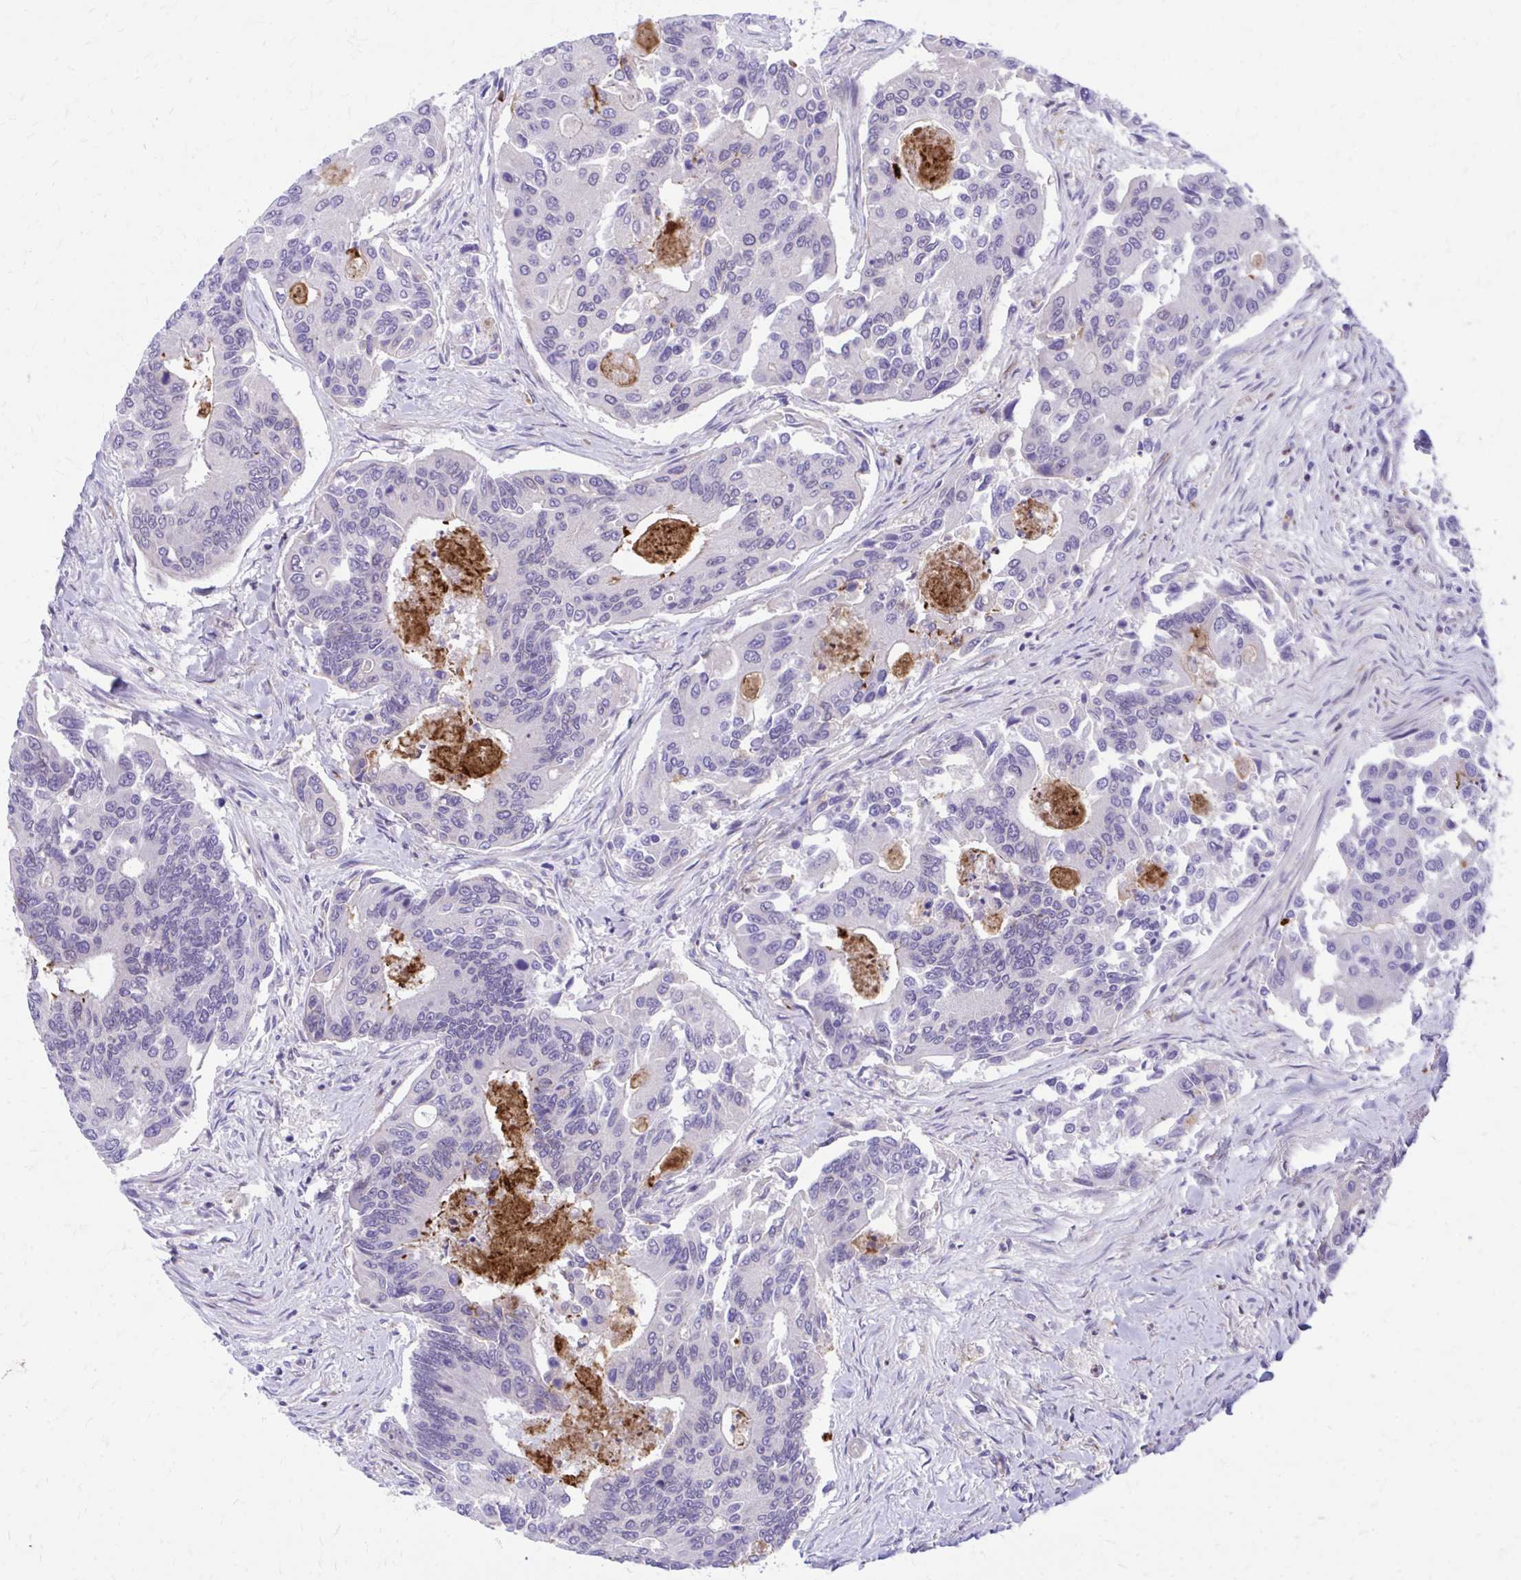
{"staining": {"intensity": "negative", "quantity": "none", "location": "none"}, "tissue": "colorectal cancer", "cell_type": "Tumor cells", "image_type": "cancer", "snomed": [{"axis": "morphology", "description": "Adenocarcinoma, NOS"}, {"axis": "topography", "description": "Colon"}], "caption": "Immunohistochemistry of colorectal adenocarcinoma shows no staining in tumor cells.", "gene": "ADAMTSL1", "patient": {"sex": "female", "age": 67}}